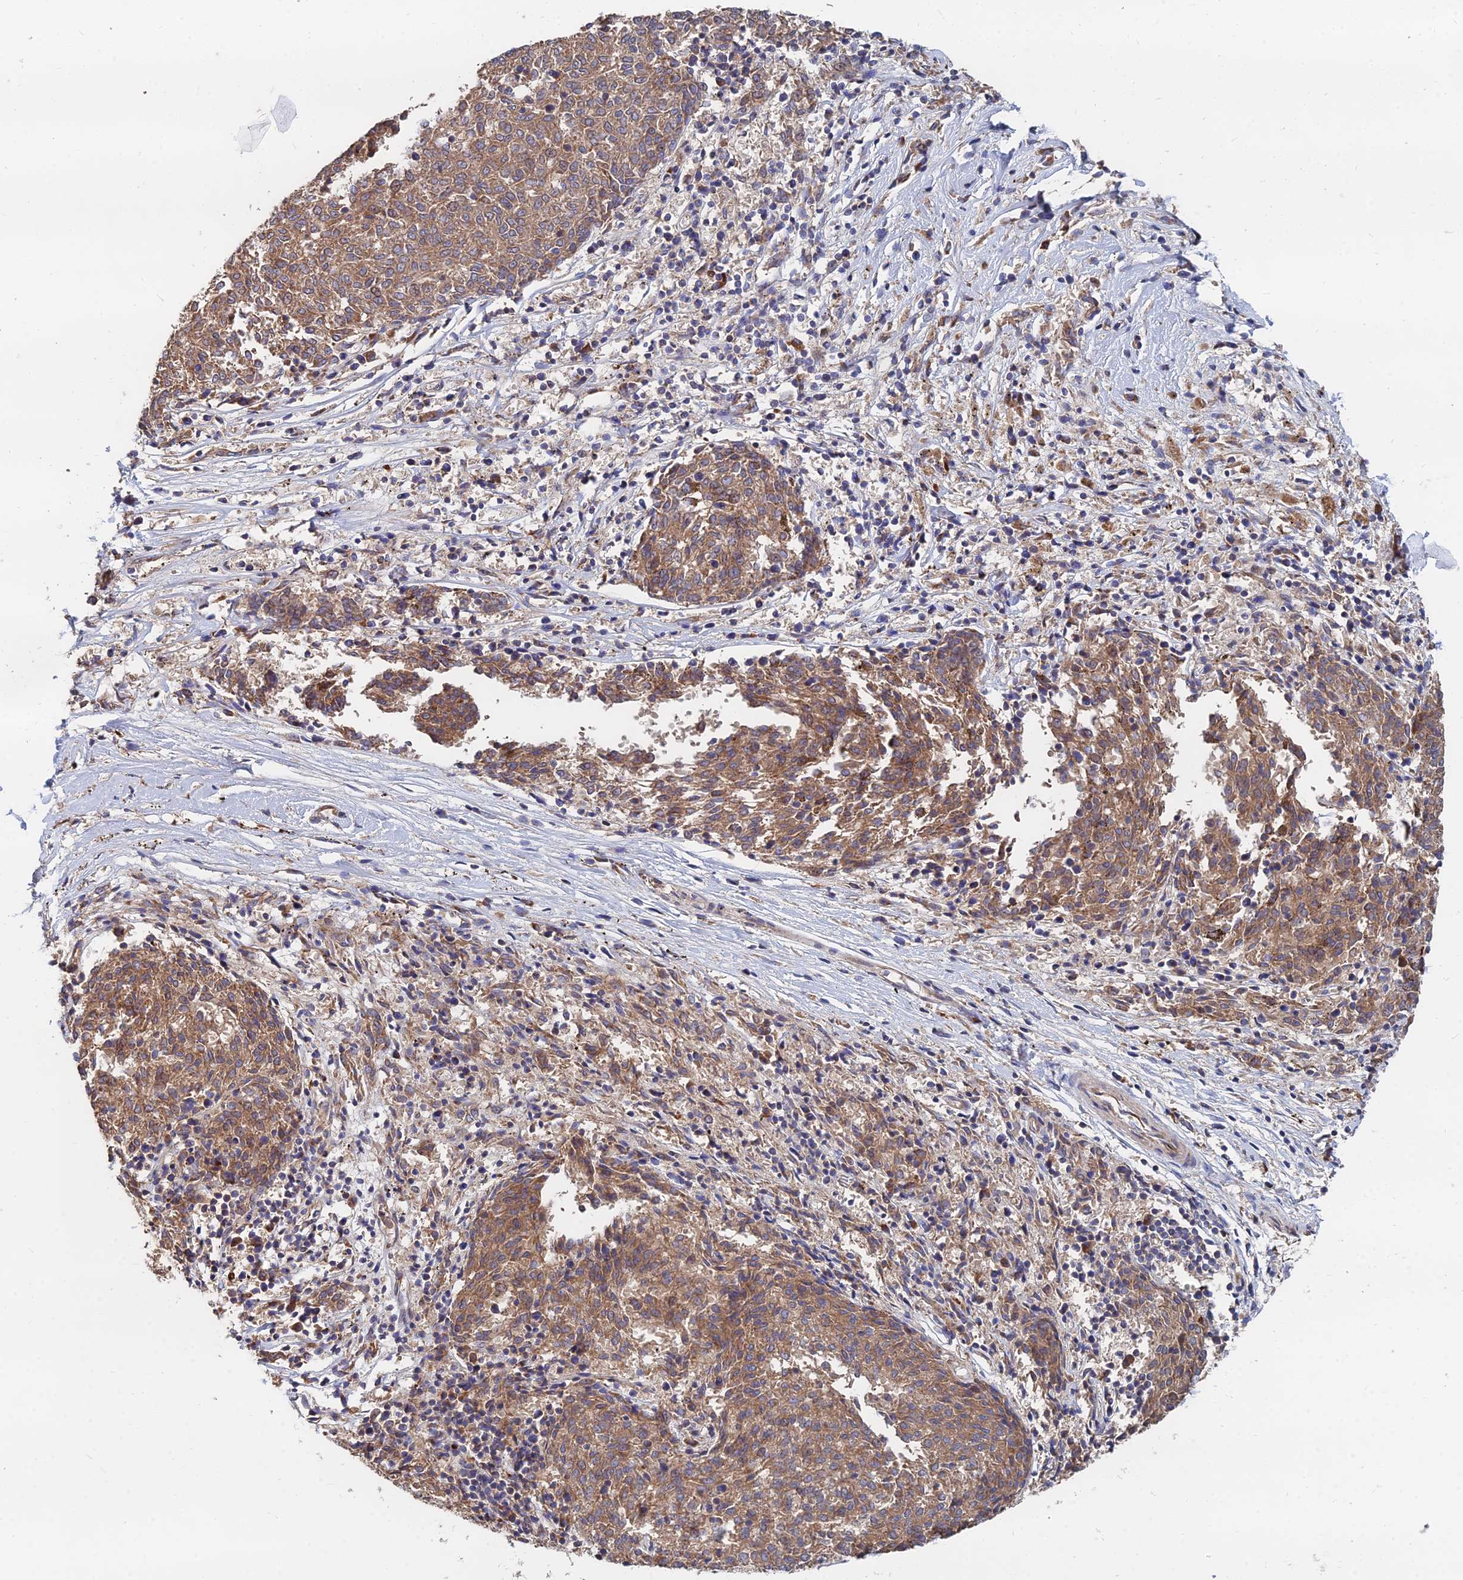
{"staining": {"intensity": "moderate", "quantity": ">75%", "location": "cytoplasmic/membranous"}, "tissue": "melanoma", "cell_type": "Tumor cells", "image_type": "cancer", "snomed": [{"axis": "morphology", "description": "Malignant melanoma, NOS"}, {"axis": "topography", "description": "Skin"}], "caption": "Moderate cytoplasmic/membranous expression is identified in about >75% of tumor cells in malignant melanoma. (brown staining indicates protein expression, while blue staining denotes nuclei).", "gene": "CCZ1", "patient": {"sex": "female", "age": 72}}